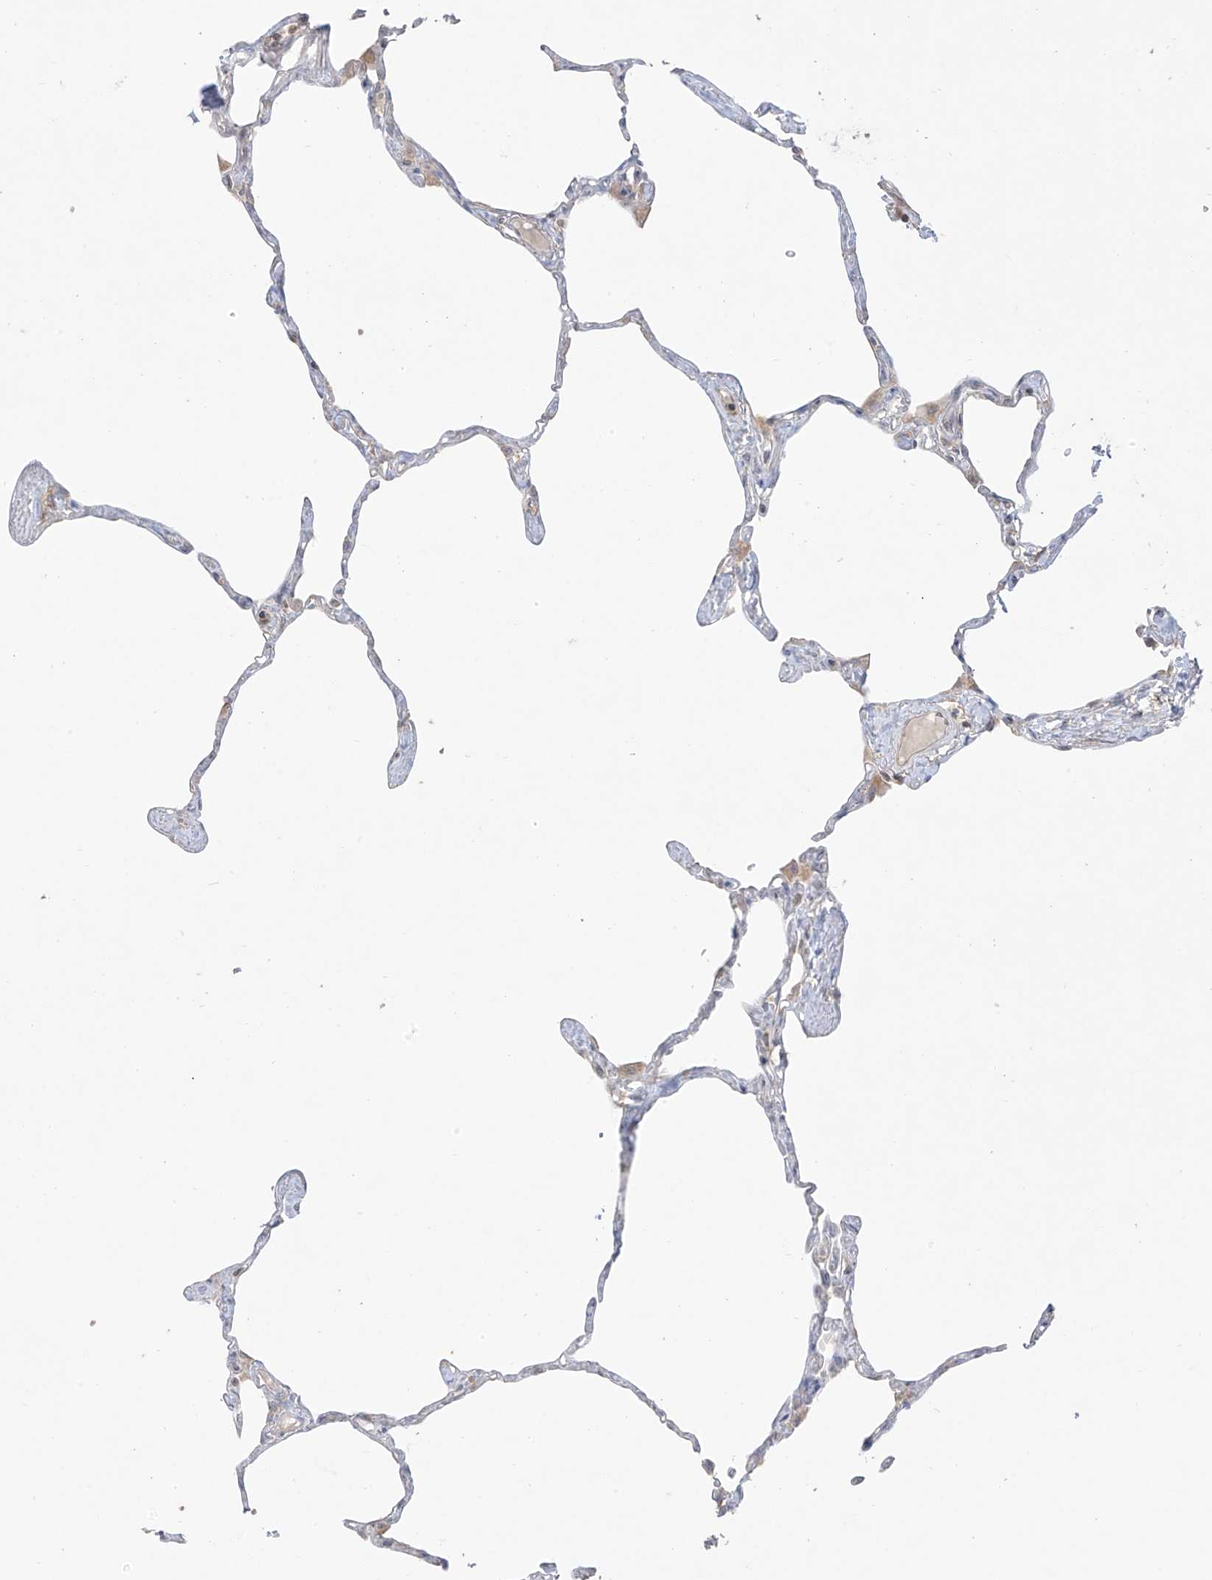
{"staining": {"intensity": "negative", "quantity": "none", "location": "none"}, "tissue": "lung", "cell_type": "Alveolar cells", "image_type": "normal", "snomed": [{"axis": "morphology", "description": "Normal tissue, NOS"}, {"axis": "topography", "description": "Lung"}], "caption": "Image shows no significant protein expression in alveolar cells of normal lung.", "gene": "ANGEL2", "patient": {"sex": "male", "age": 65}}